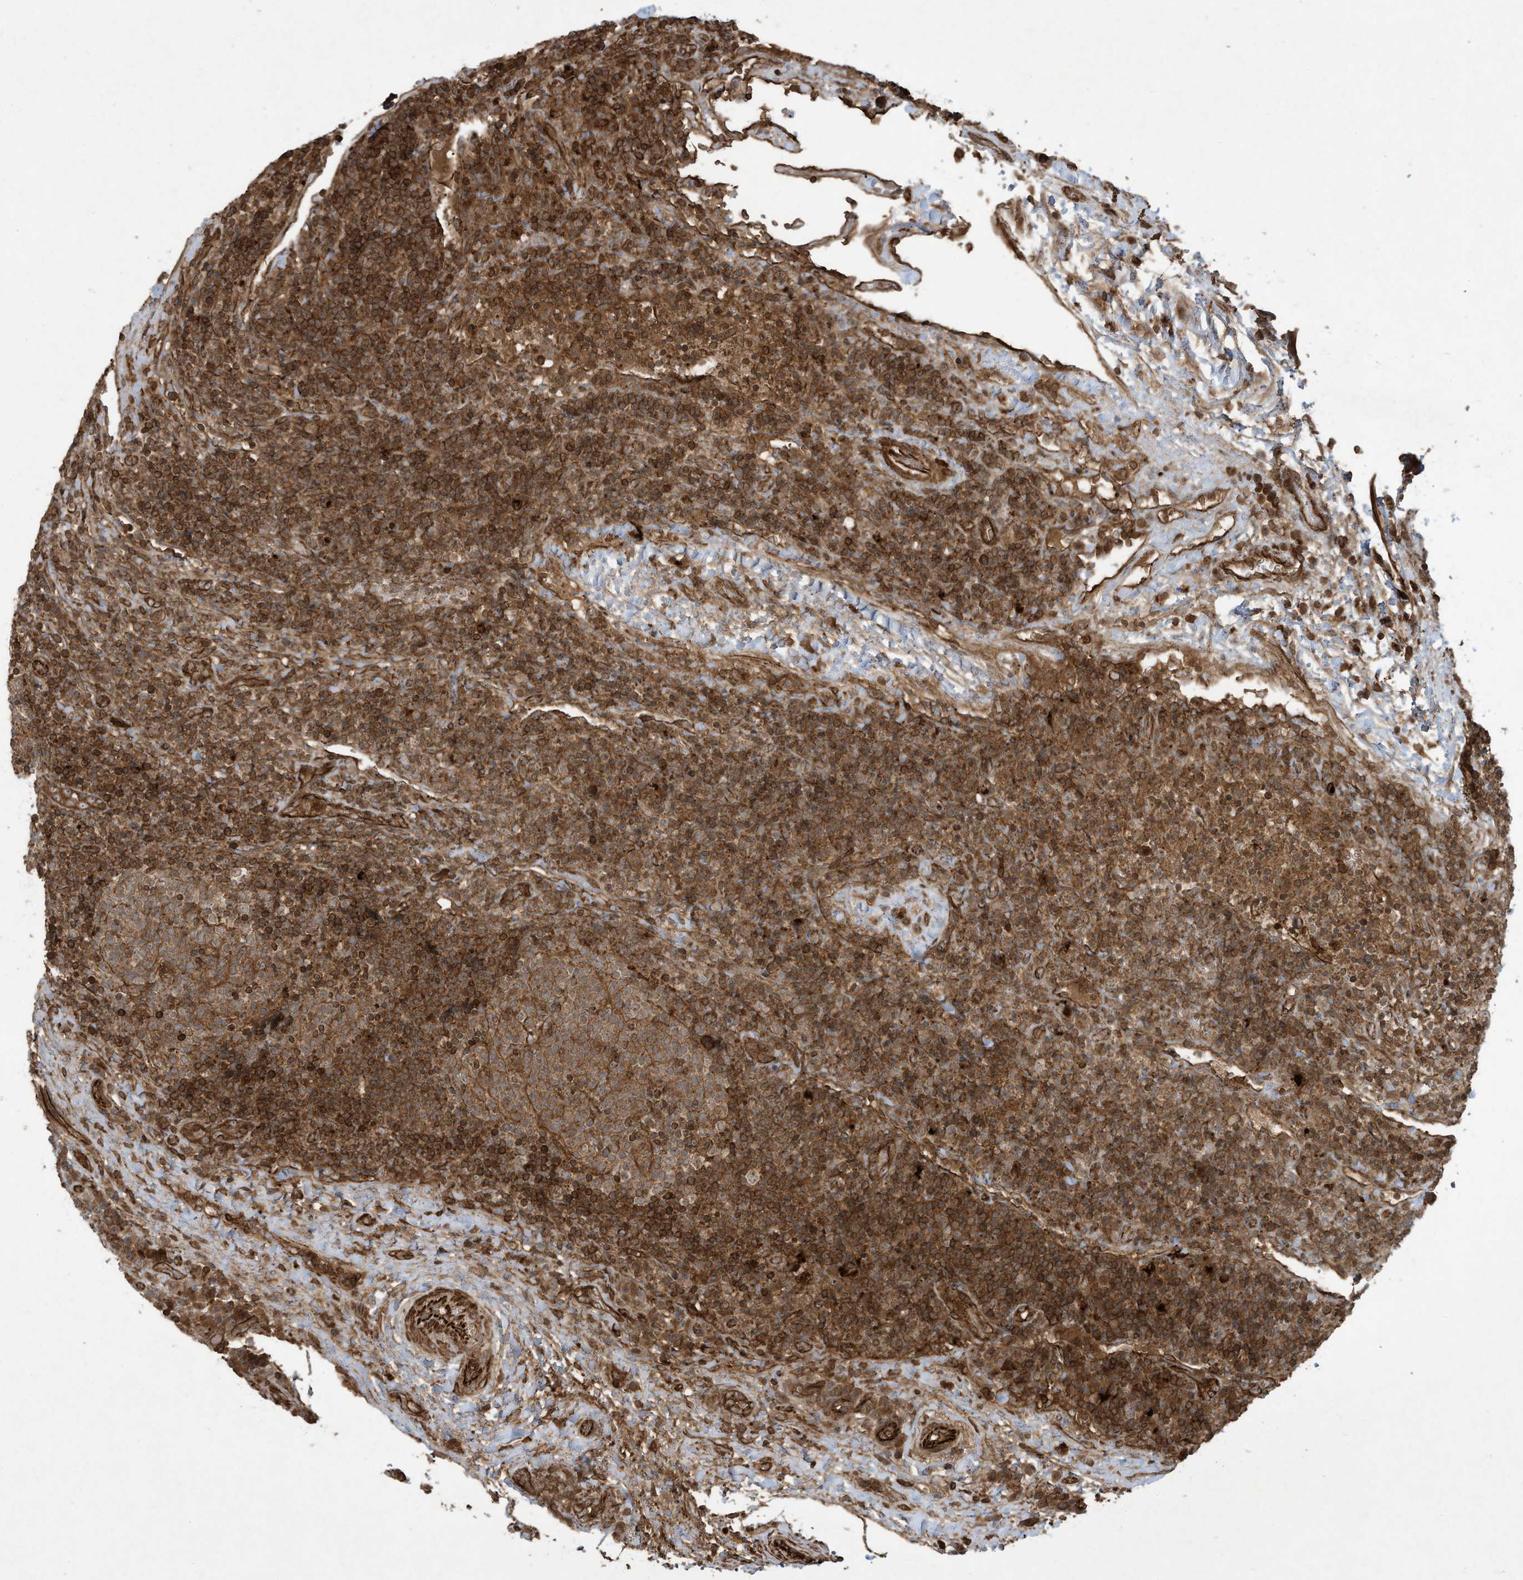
{"staining": {"intensity": "moderate", "quantity": ">75%", "location": "cytoplasmic/membranous"}, "tissue": "head and neck cancer", "cell_type": "Tumor cells", "image_type": "cancer", "snomed": [{"axis": "morphology", "description": "Squamous cell carcinoma, NOS"}, {"axis": "morphology", "description": "Squamous cell carcinoma, metastatic, NOS"}, {"axis": "topography", "description": "Lymph node"}, {"axis": "topography", "description": "Head-Neck"}], "caption": "About >75% of tumor cells in squamous cell carcinoma (head and neck) demonstrate moderate cytoplasmic/membranous protein expression as visualized by brown immunohistochemical staining.", "gene": "DDIT4", "patient": {"sex": "male", "age": 62}}